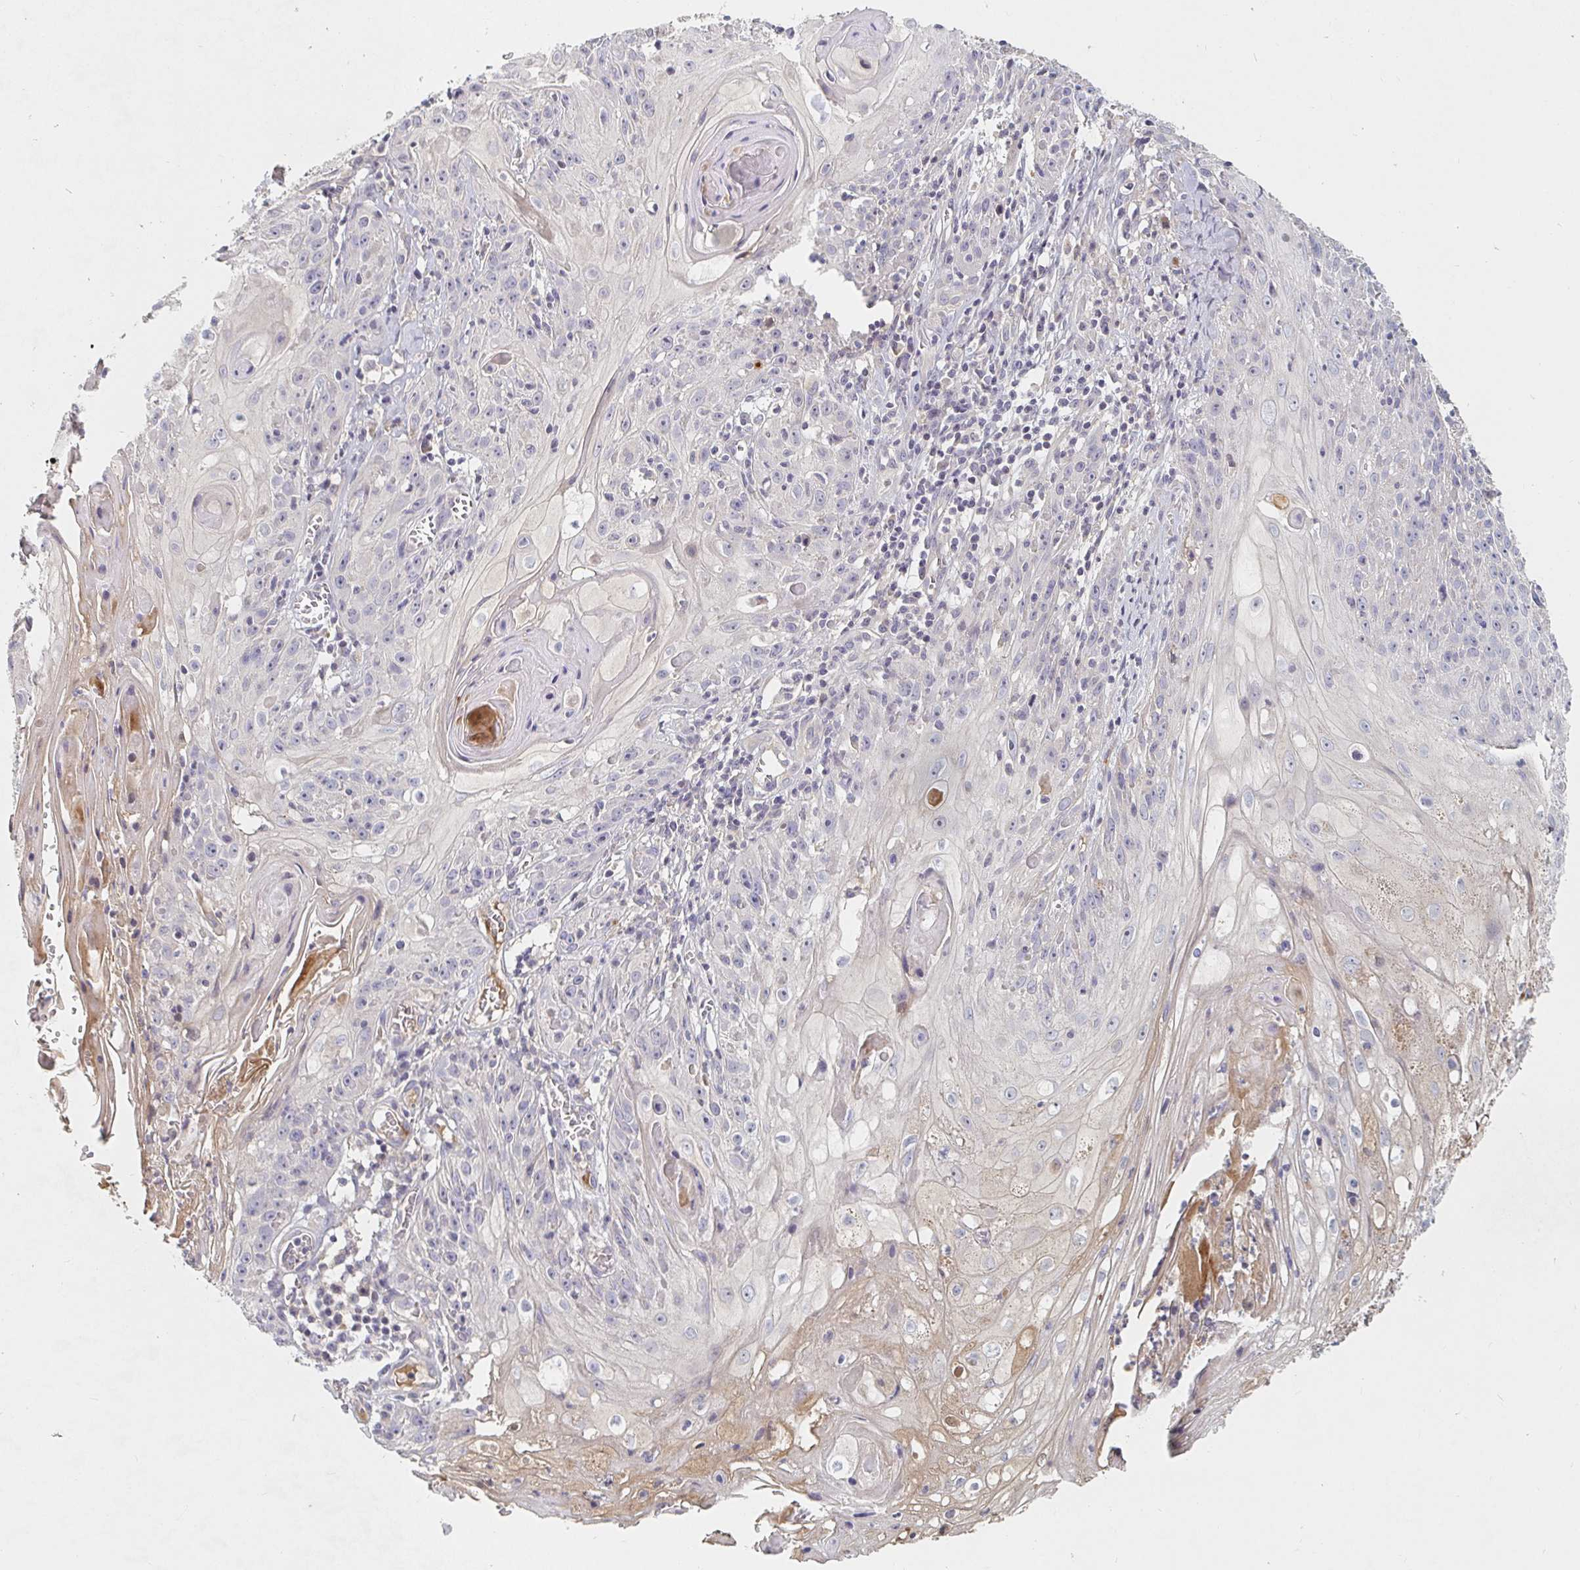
{"staining": {"intensity": "negative", "quantity": "none", "location": "none"}, "tissue": "skin cancer", "cell_type": "Tumor cells", "image_type": "cancer", "snomed": [{"axis": "morphology", "description": "Squamous cell carcinoma, NOS"}, {"axis": "topography", "description": "Skin"}, {"axis": "topography", "description": "Vulva"}], "caption": "High magnification brightfield microscopy of skin cancer (squamous cell carcinoma) stained with DAB (3,3'-diaminobenzidine) (brown) and counterstained with hematoxylin (blue): tumor cells show no significant staining.", "gene": "NME9", "patient": {"sex": "female", "age": 76}}